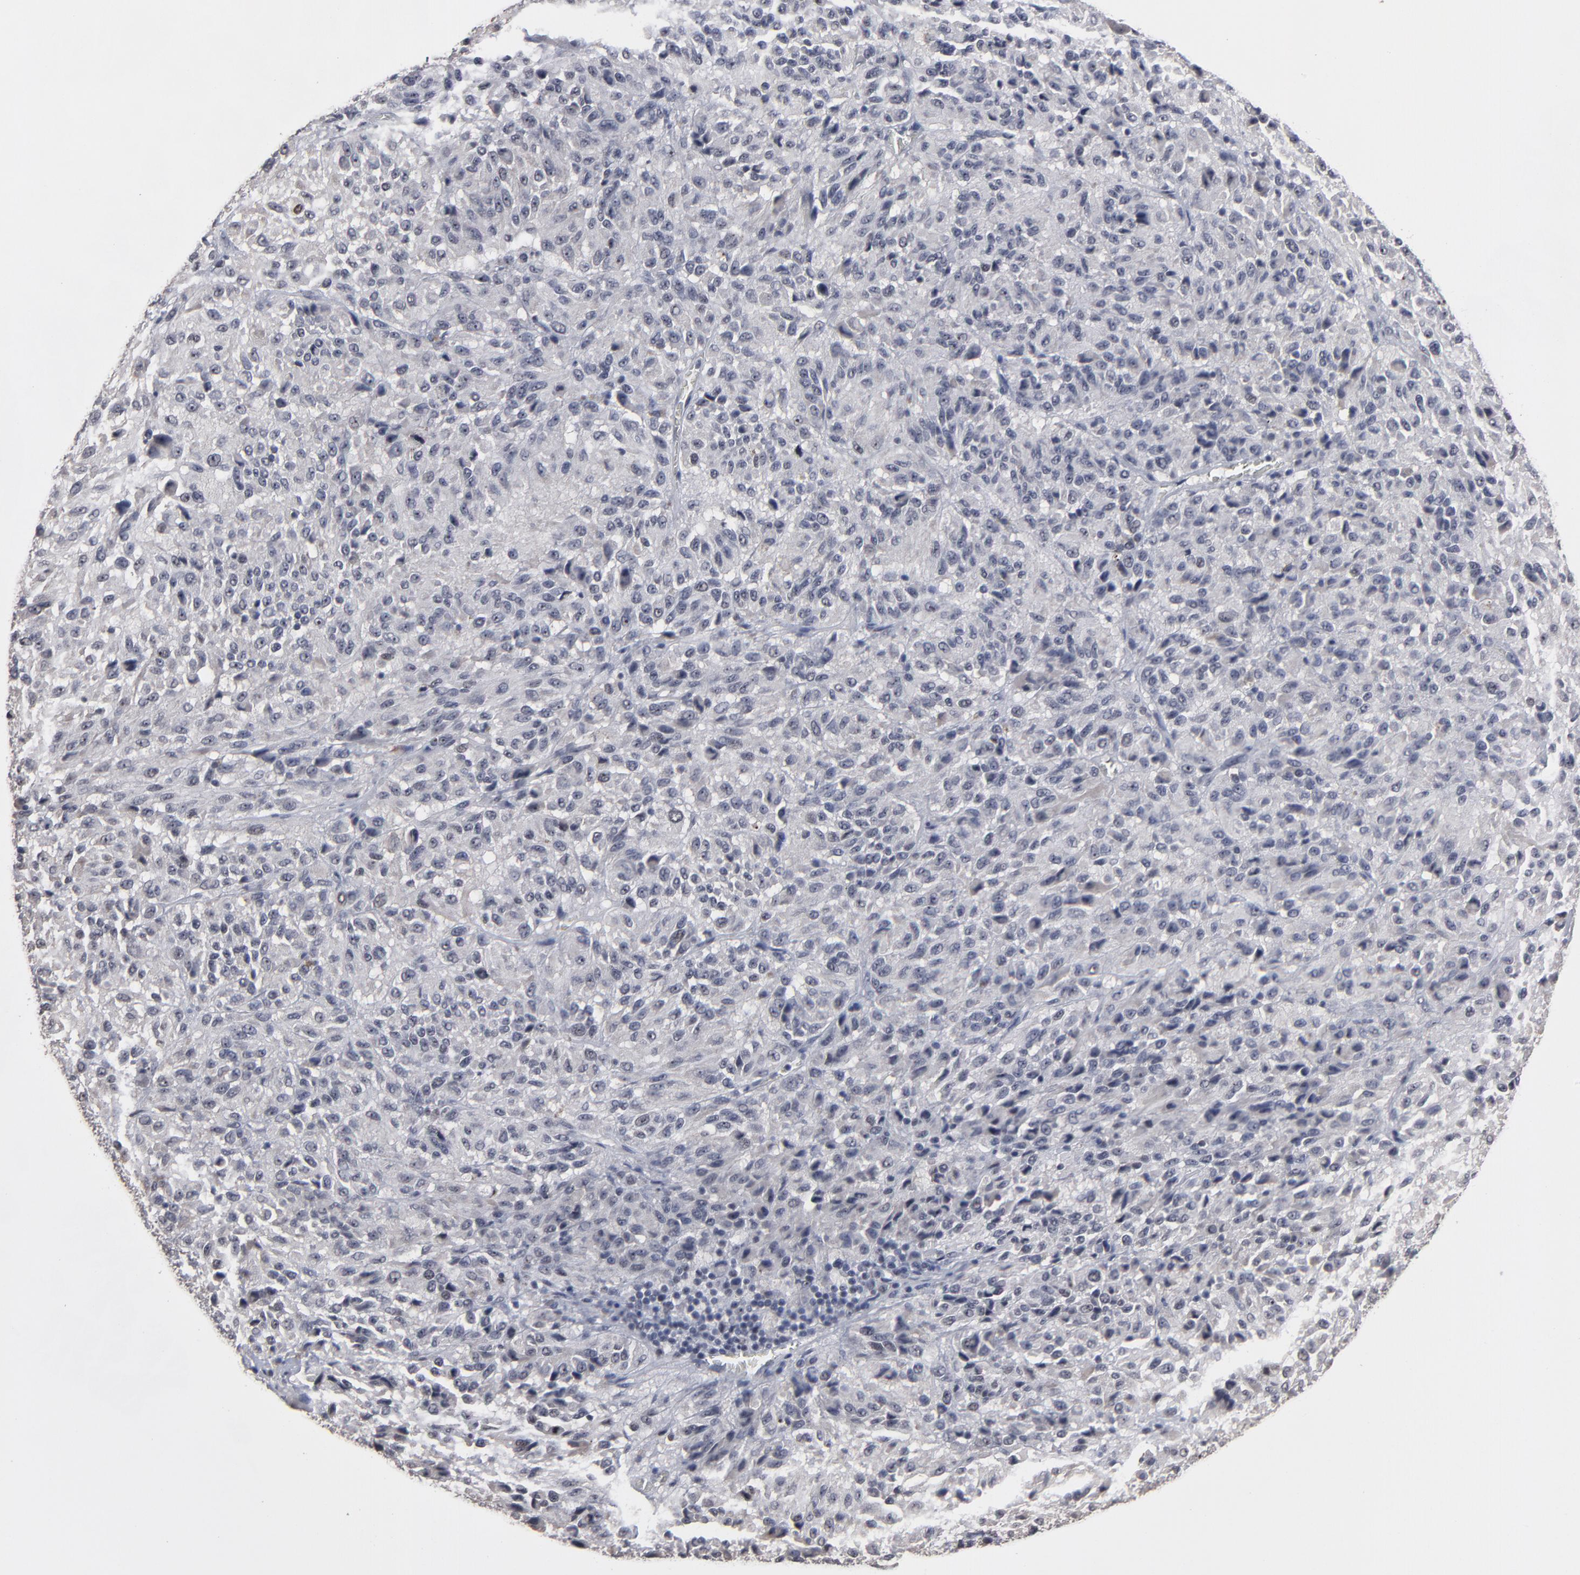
{"staining": {"intensity": "negative", "quantity": "none", "location": "none"}, "tissue": "melanoma", "cell_type": "Tumor cells", "image_type": "cancer", "snomed": [{"axis": "morphology", "description": "Malignant melanoma, Metastatic site"}, {"axis": "topography", "description": "Lung"}], "caption": "Melanoma was stained to show a protein in brown. There is no significant expression in tumor cells.", "gene": "SSRP1", "patient": {"sex": "male", "age": 64}}